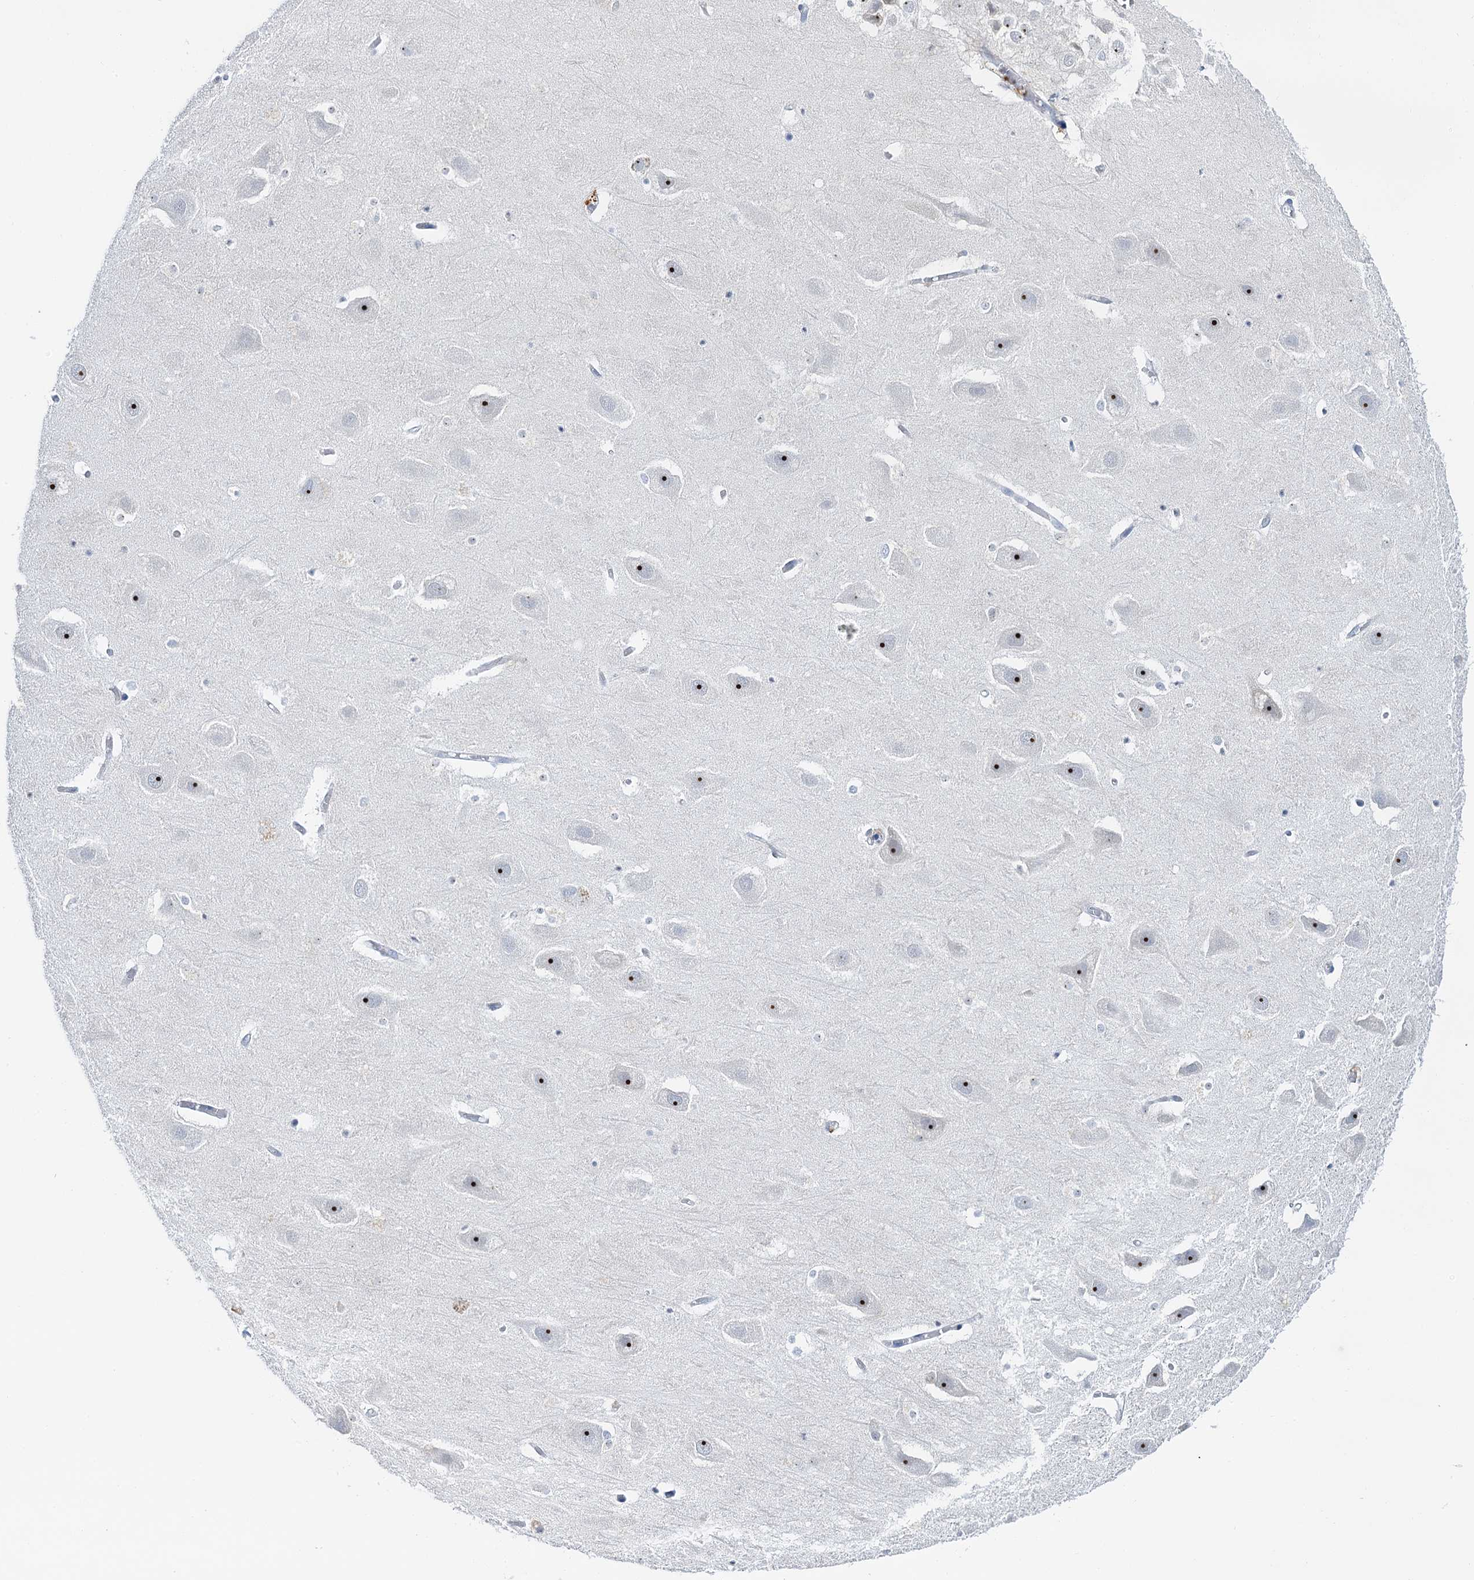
{"staining": {"intensity": "negative", "quantity": "none", "location": "none"}, "tissue": "hippocampus", "cell_type": "Glial cells", "image_type": "normal", "snomed": [{"axis": "morphology", "description": "Normal tissue, NOS"}, {"axis": "topography", "description": "Hippocampus"}], "caption": "This is a image of immunohistochemistry (IHC) staining of normal hippocampus, which shows no positivity in glial cells. Nuclei are stained in blue.", "gene": "NOP2", "patient": {"sex": "female", "age": 52}}